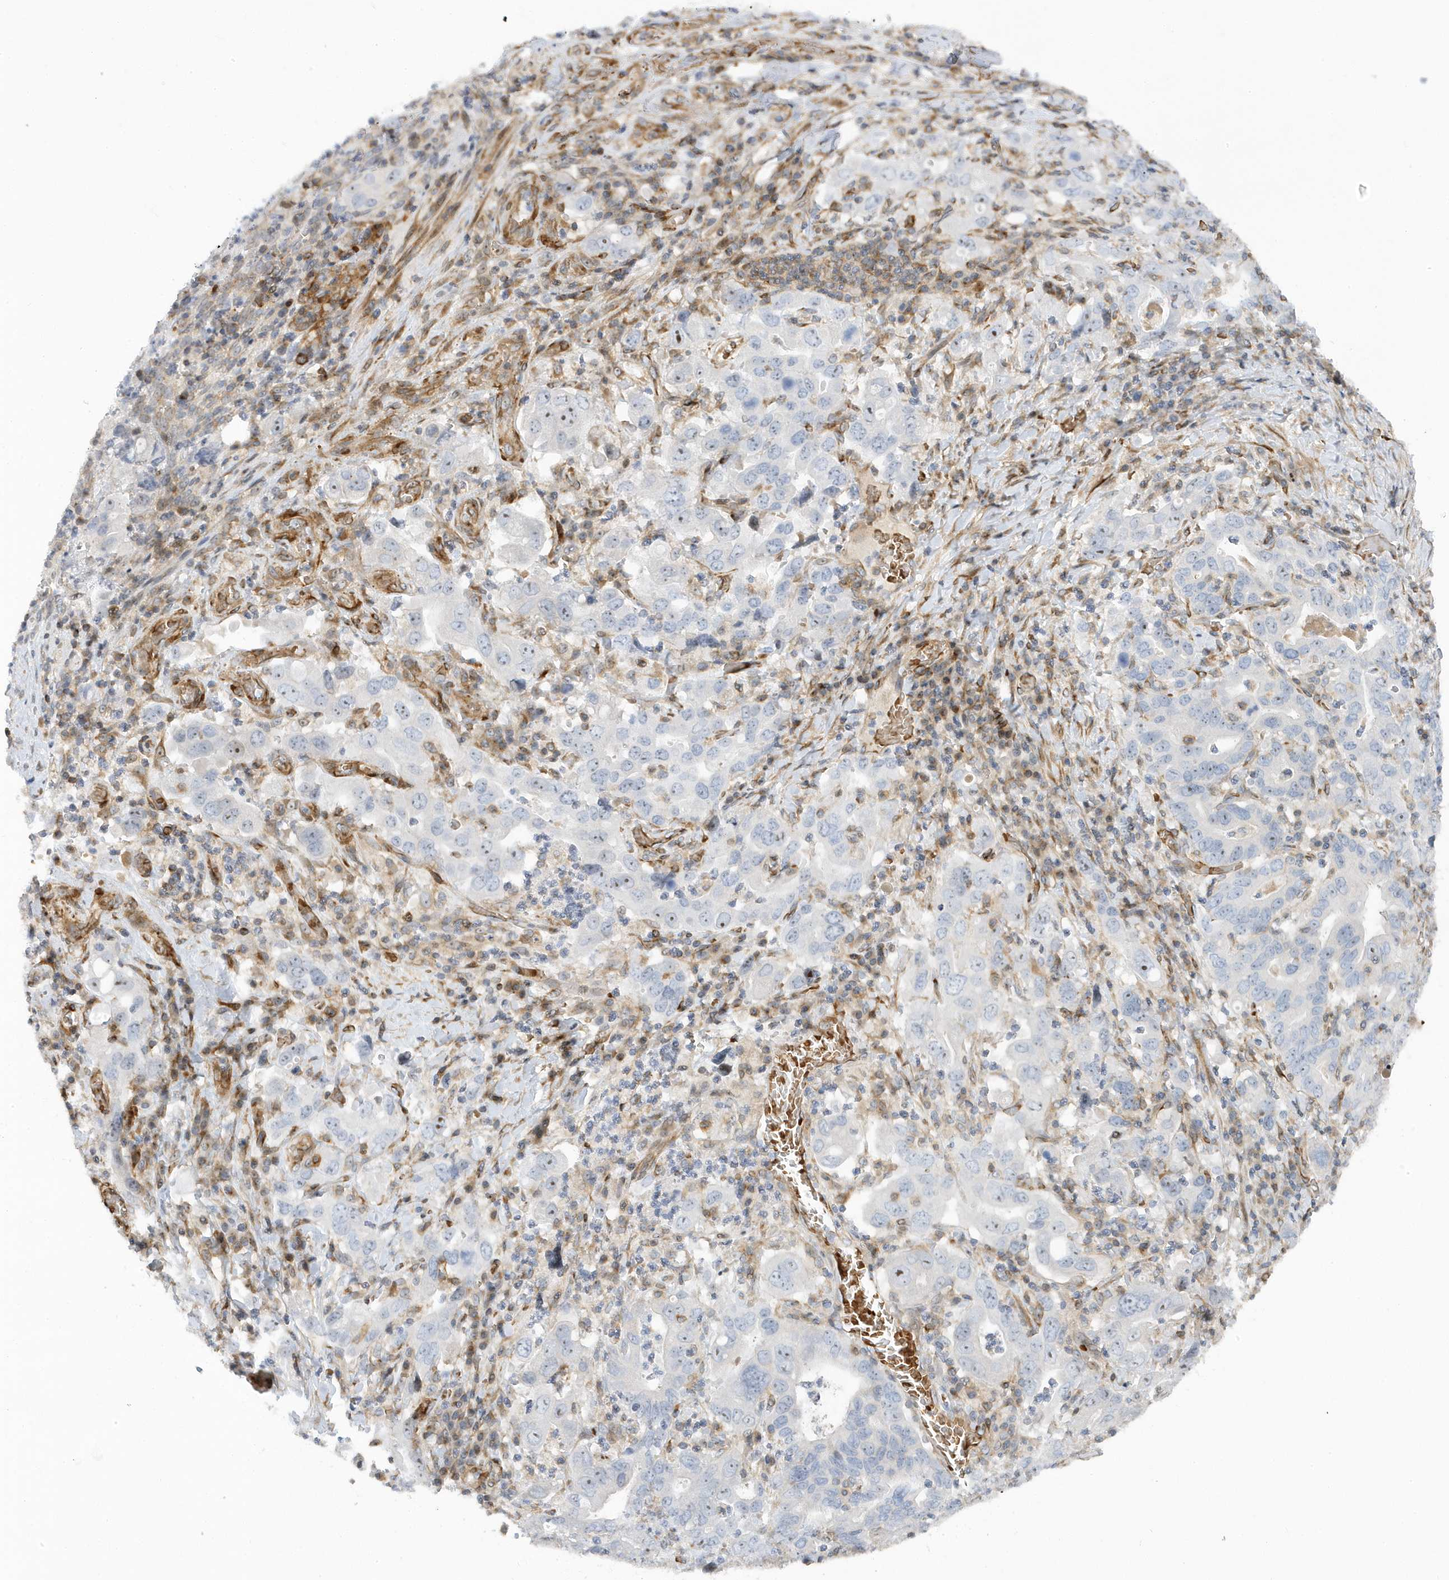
{"staining": {"intensity": "negative", "quantity": "none", "location": "none"}, "tissue": "stomach cancer", "cell_type": "Tumor cells", "image_type": "cancer", "snomed": [{"axis": "morphology", "description": "Adenocarcinoma, NOS"}, {"axis": "topography", "description": "Stomach, upper"}], "caption": "Immunohistochemistry (IHC) image of neoplastic tissue: human adenocarcinoma (stomach) stained with DAB demonstrates no significant protein positivity in tumor cells.", "gene": "MAP7D3", "patient": {"sex": "male", "age": 62}}